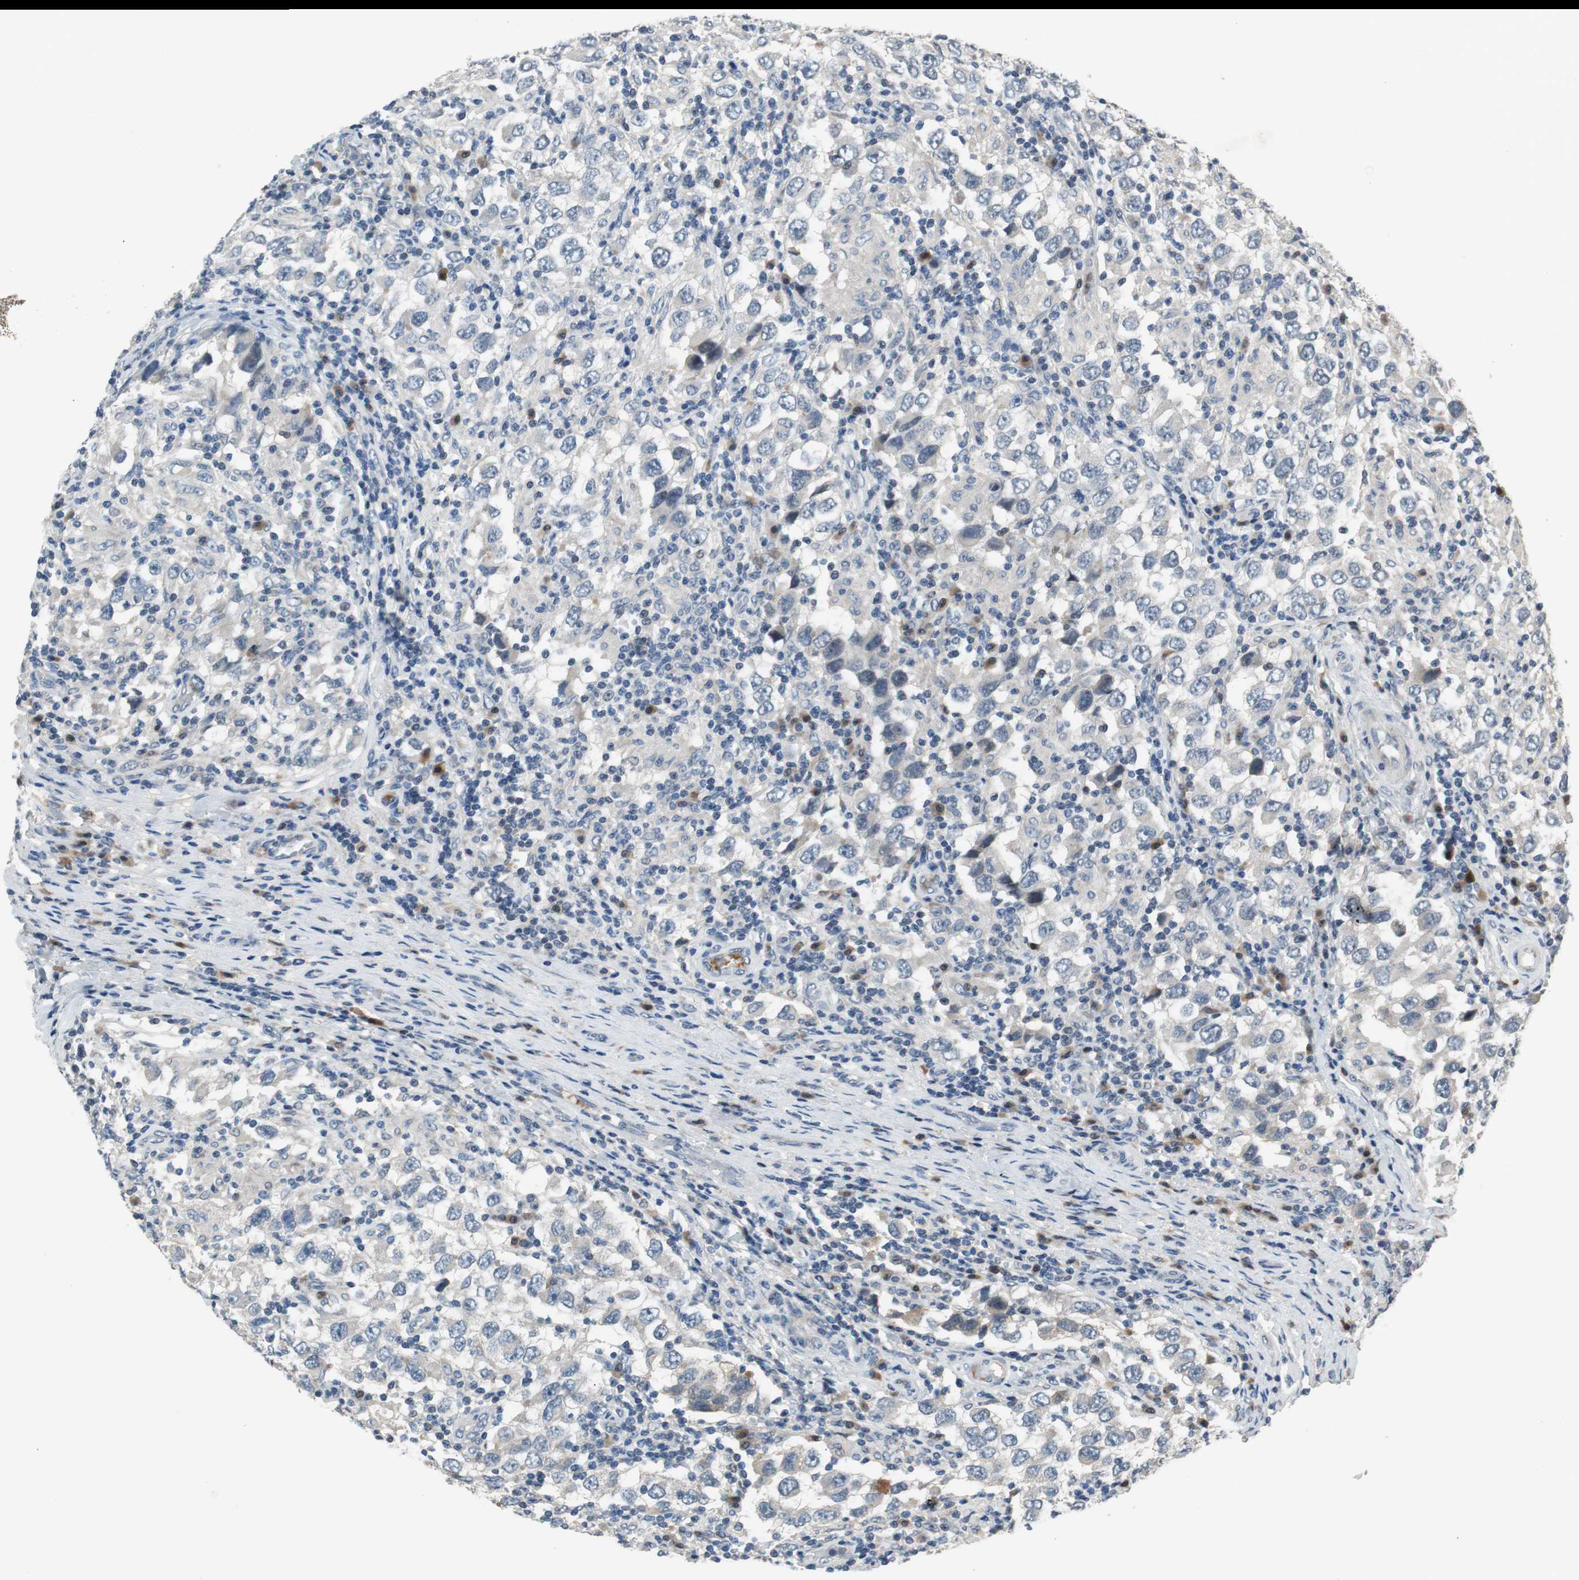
{"staining": {"intensity": "negative", "quantity": "none", "location": "none"}, "tissue": "testis cancer", "cell_type": "Tumor cells", "image_type": "cancer", "snomed": [{"axis": "morphology", "description": "Carcinoma, Embryonal, NOS"}, {"axis": "topography", "description": "Testis"}], "caption": "An IHC histopathology image of testis cancer is shown. There is no staining in tumor cells of testis cancer.", "gene": "COL12A1", "patient": {"sex": "male", "age": 21}}